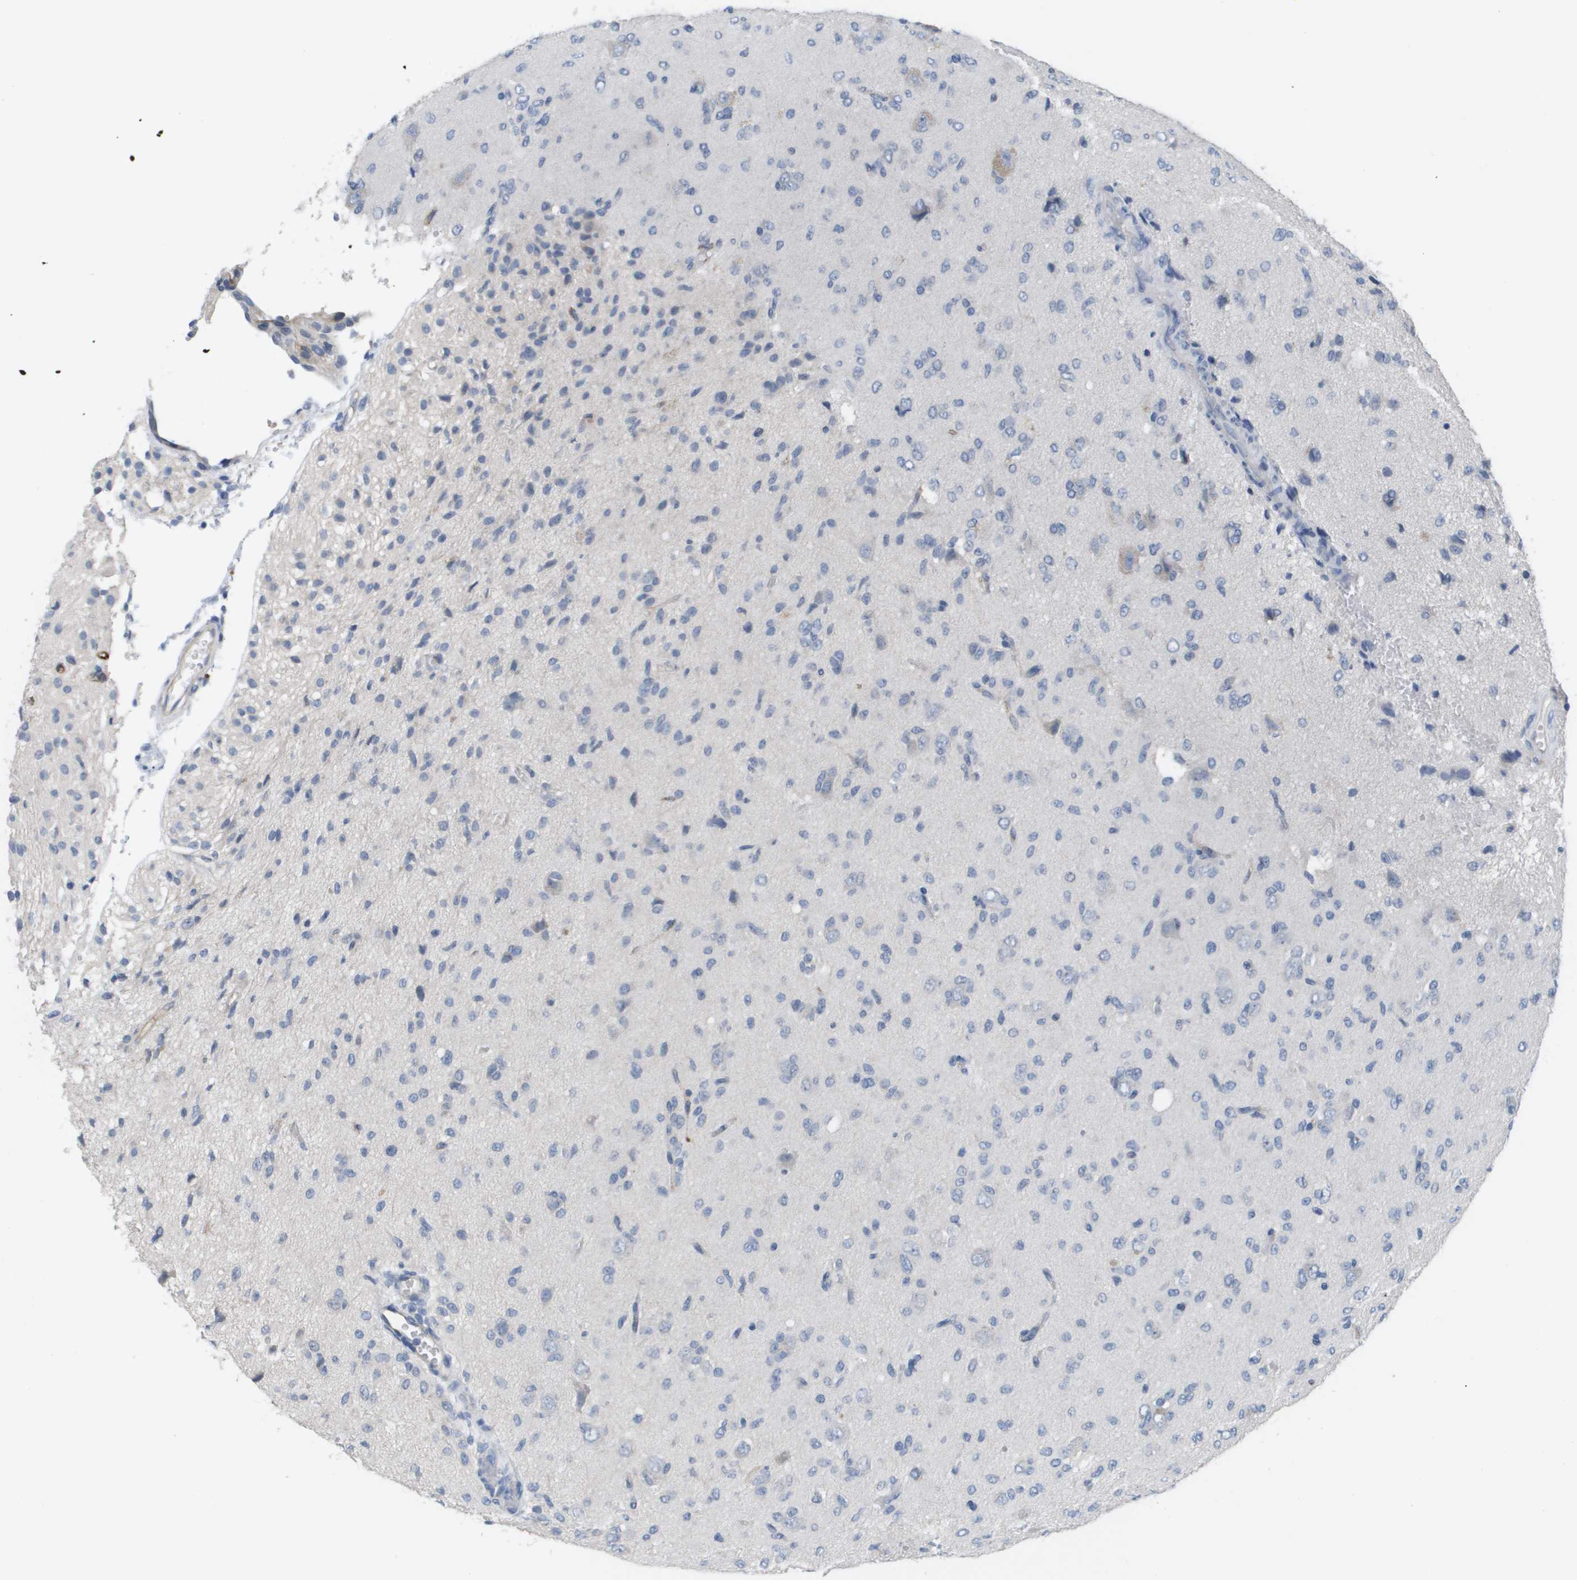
{"staining": {"intensity": "negative", "quantity": "none", "location": "none"}, "tissue": "glioma", "cell_type": "Tumor cells", "image_type": "cancer", "snomed": [{"axis": "morphology", "description": "Glioma, malignant, High grade"}, {"axis": "topography", "description": "Brain"}], "caption": "Immunohistochemistry of human malignant glioma (high-grade) exhibits no positivity in tumor cells. The staining is performed using DAB (3,3'-diaminobenzidine) brown chromogen with nuclei counter-stained in using hematoxylin.", "gene": "ANGPT2", "patient": {"sex": "female", "age": 59}}